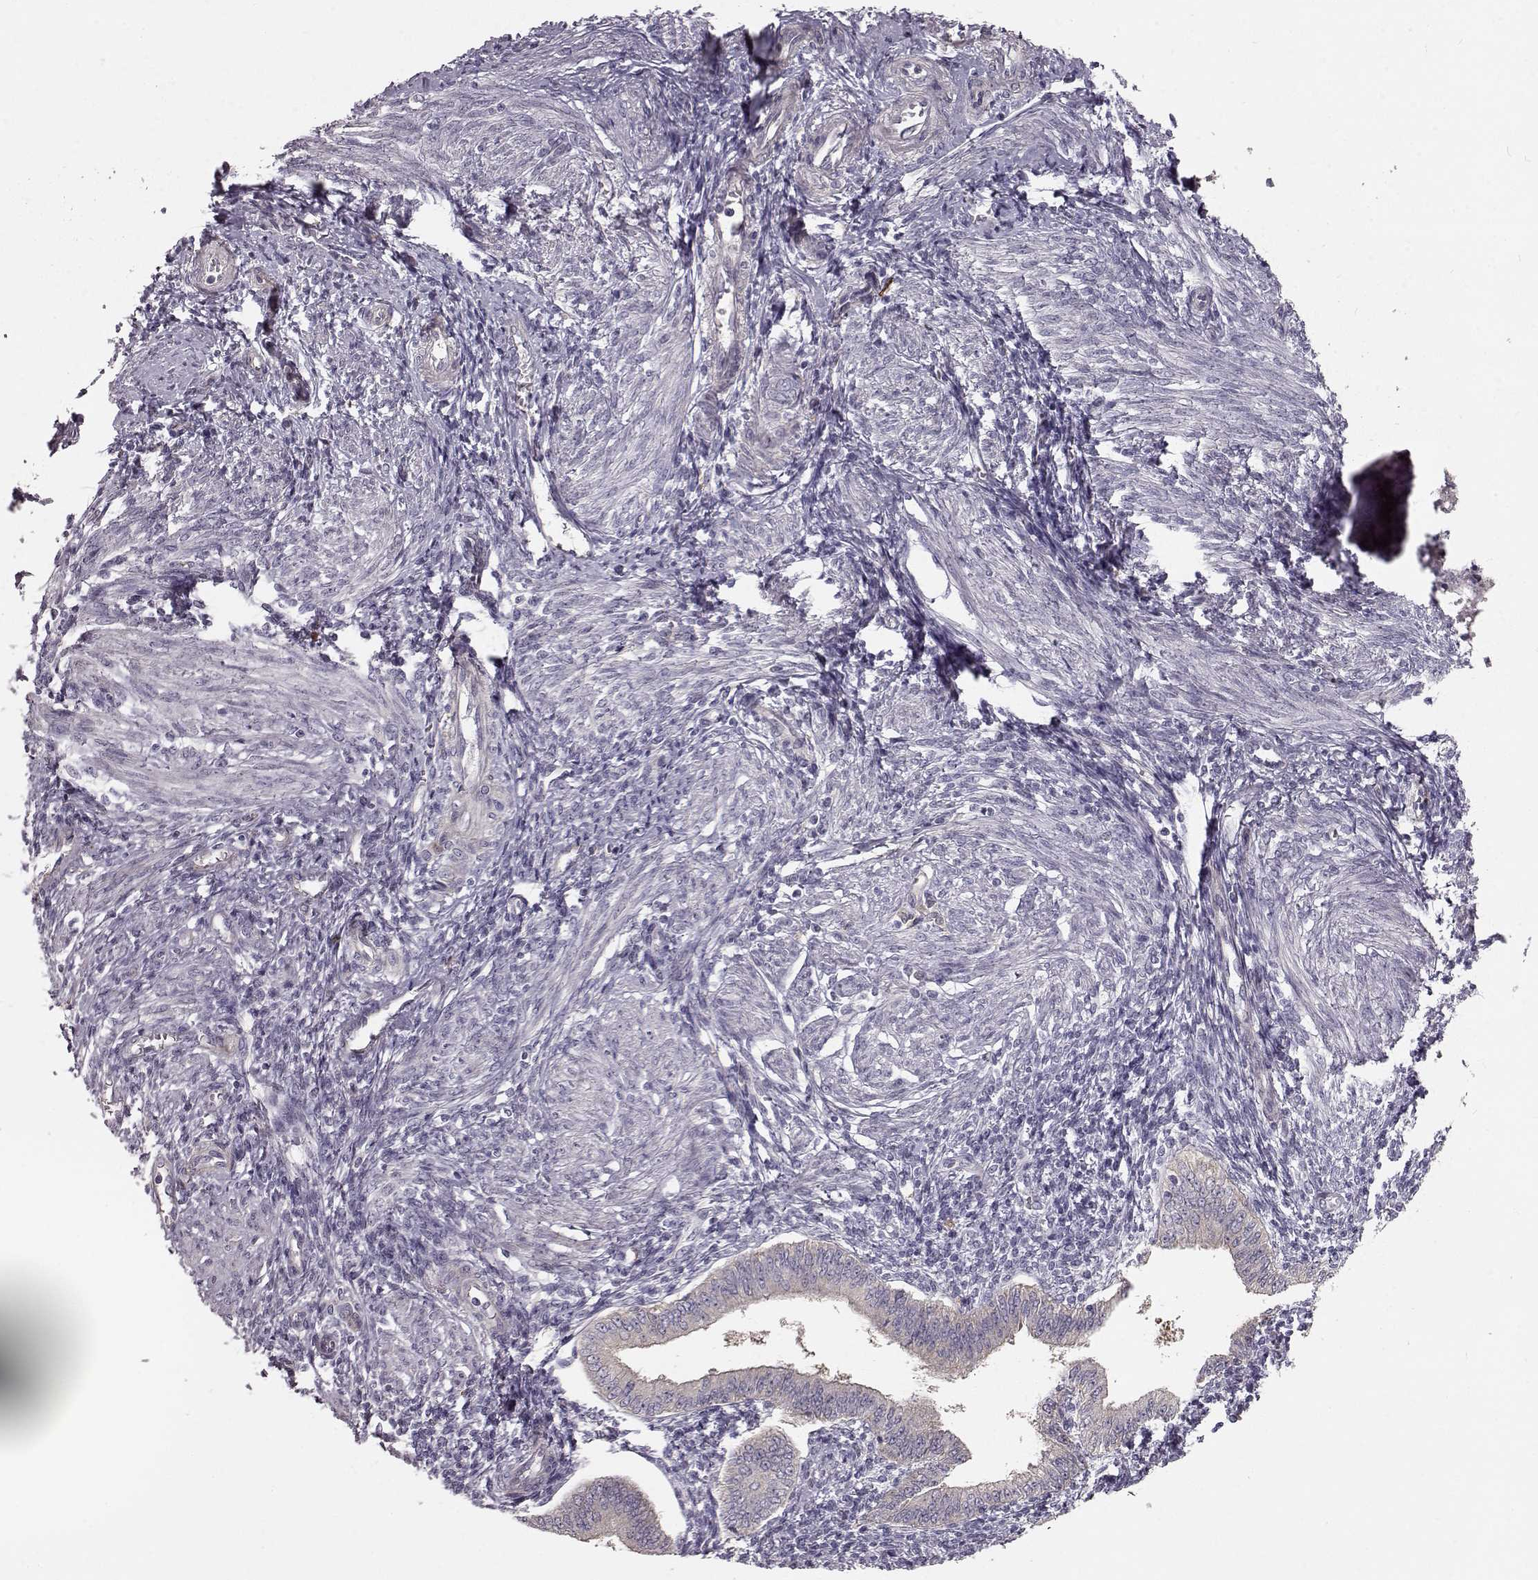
{"staining": {"intensity": "negative", "quantity": "none", "location": "none"}, "tissue": "endometrium", "cell_type": "Cells in endometrial stroma", "image_type": "normal", "snomed": [{"axis": "morphology", "description": "Normal tissue, NOS"}, {"axis": "topography", "description": "Endometrium"}], "caption": "Immunohistochemistry (IHC) of normal endometrium shows no expression in cells in endometrial stroma. Nuclei are stained in blue.", "gene": "GPR50", "patient": {"sex": "female", "age": 42}}